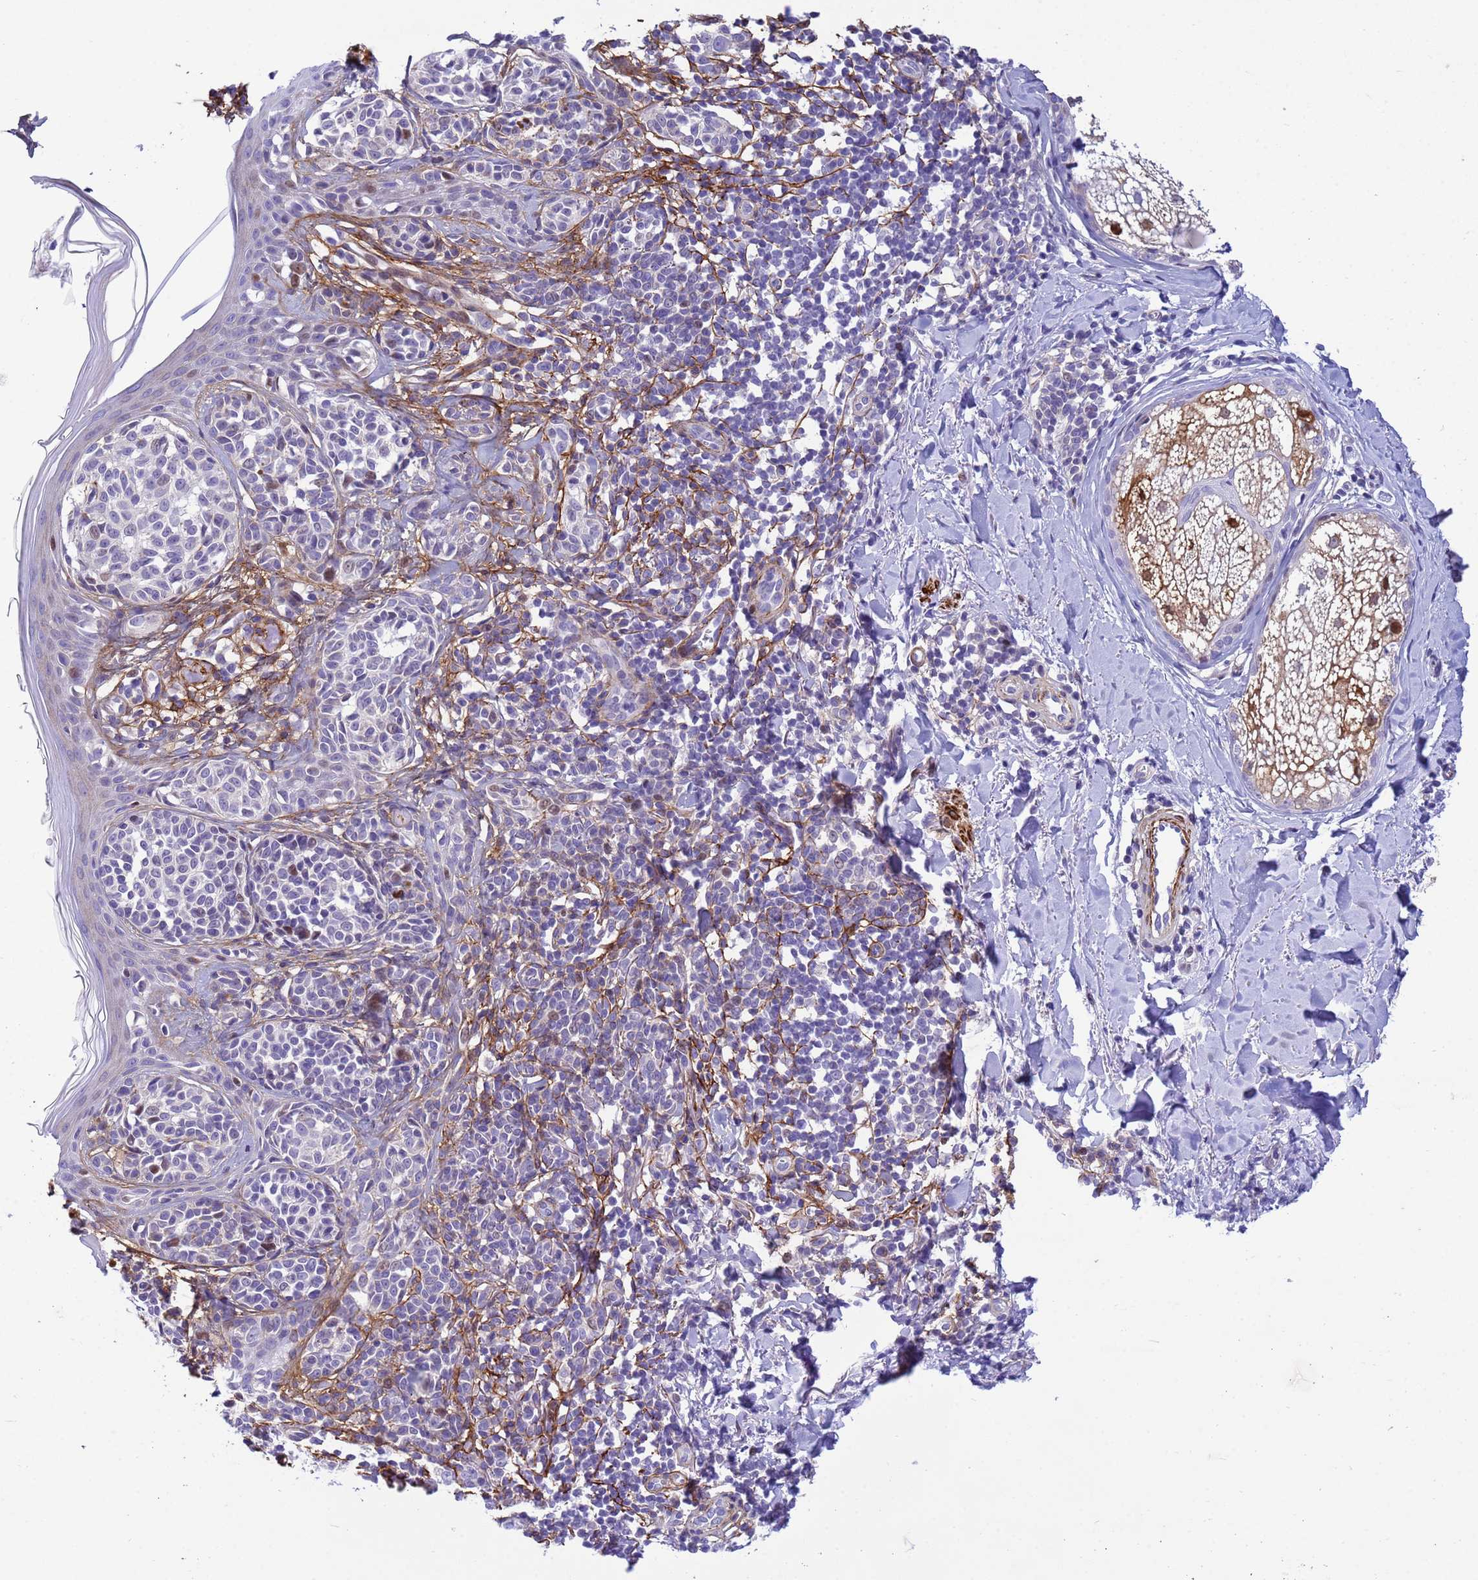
{"staining": {"intensity": "negative", "quantity": "none", "location": "none"}, "tissue": "melanoma", "cell_type": "Tumor cells", "image_type": "cancer", "snomed": [{"axis": "morphology", "description": "Malignant melanoma, NOS"}, {"axis": "topography", "description": "Skin of upper extremity"}], "caption": "Immunohistochemistry (IHC) of malignant melanoma exhibits no positivity in tumor cells.", "gene": "P2RX7", "patient": {"sex": "male", "age": 40}}